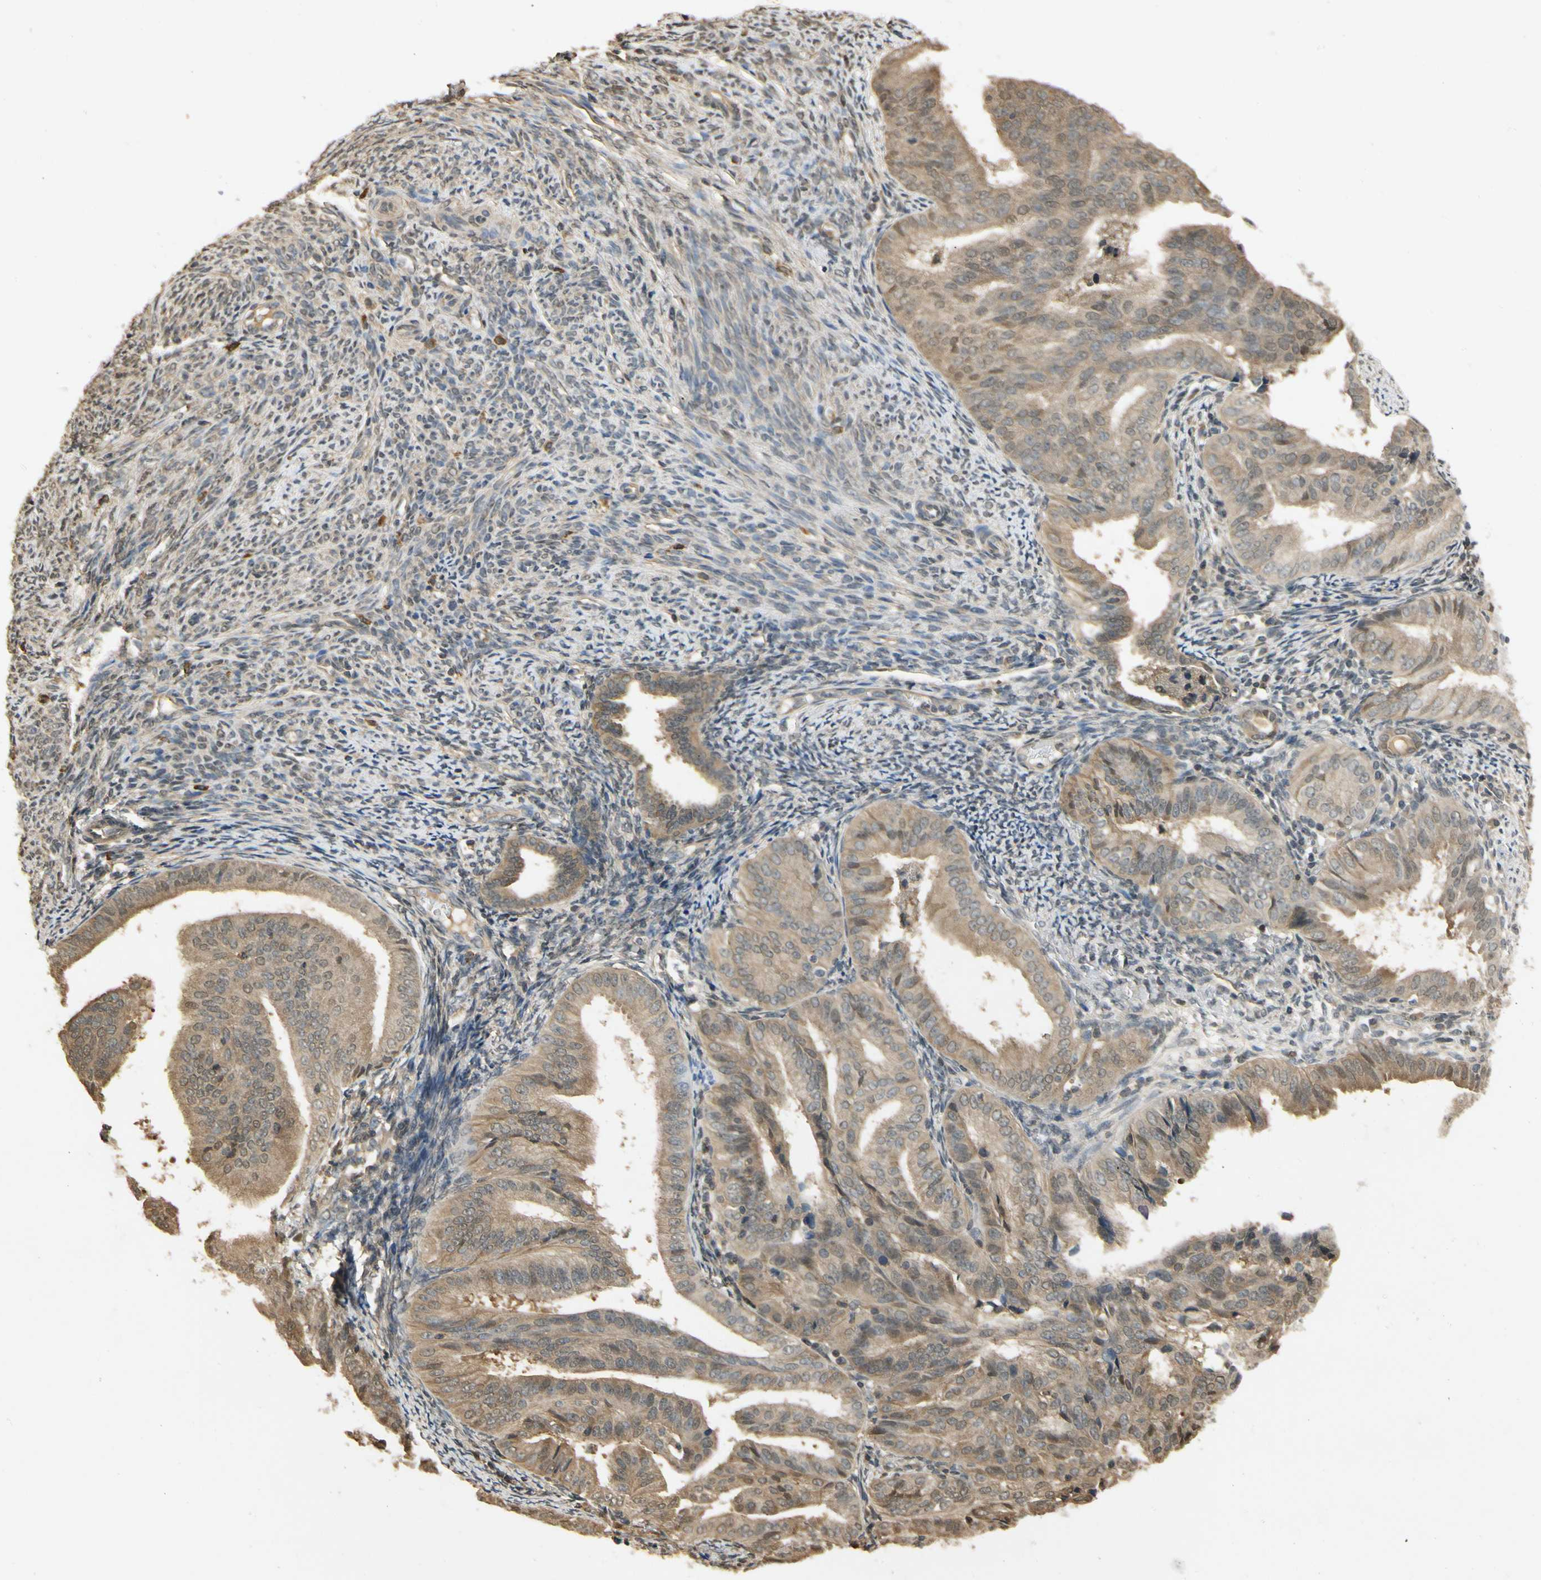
{"staining": {"intensity": "moderate", "quantity": ">75%", "location": "cytoplasmic/membranous"}, "tissue": "endometrial cancer", "cell_type": "Tumor cells", "image_type": "cancer", "snomed": [{"axis": "morphology", "description": "Adenocarcinoma, NOS"}, {"axis": "topography", "description": "Endometrium"}], "caption": "Endometrial cancer tissue reveals moderate cytoplasmic/membranous staining in approximately >75% of tumor cells", "gene": "SOD1", "patient": {"sex": "female", "age": 58}}